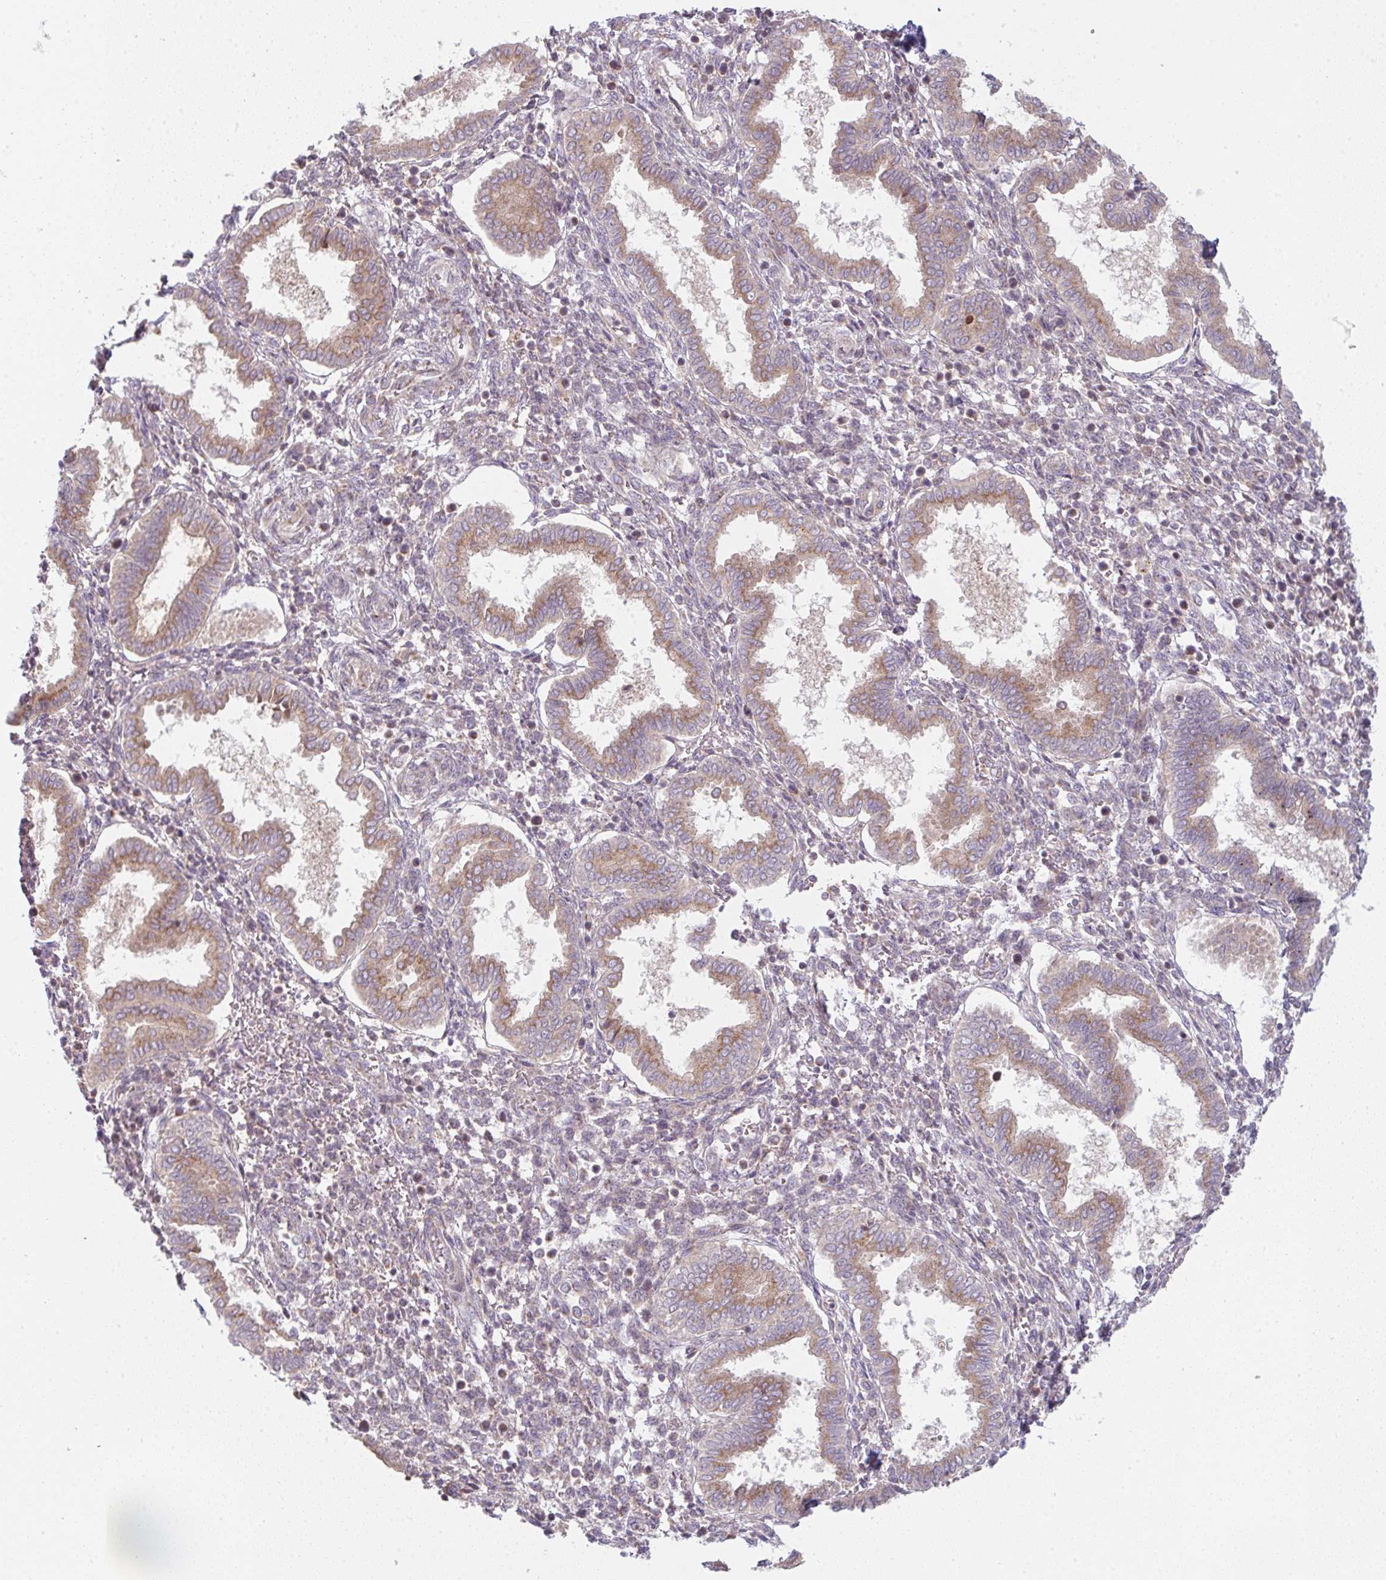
{"staining": {"intensity": "weak", "quantity": "25%-75%", "location": "cytoplasmic/membranous"}, "tissue": "endometrium", "cell_type": "Cells in endometrial stroma", "image_type": "normal", "snomed": [{"axis": "morphology", "description": "Normal tissue, NOS"}, {"axis": "topography", "description": "Endometrium"}], "caption": "DAB immunohistochemical staining of unremarkable human endometrium shows weak cytoplasmic/membranous protein positivity in approximately 25%-75% of cells in endometrial stroma. (Stains: DAB in brown, nuclei in blue, Microscopy: brightfield microscopy at high magnification).", "gene": "GVQW3", "patient": {"sex": "female", "age": 24}}